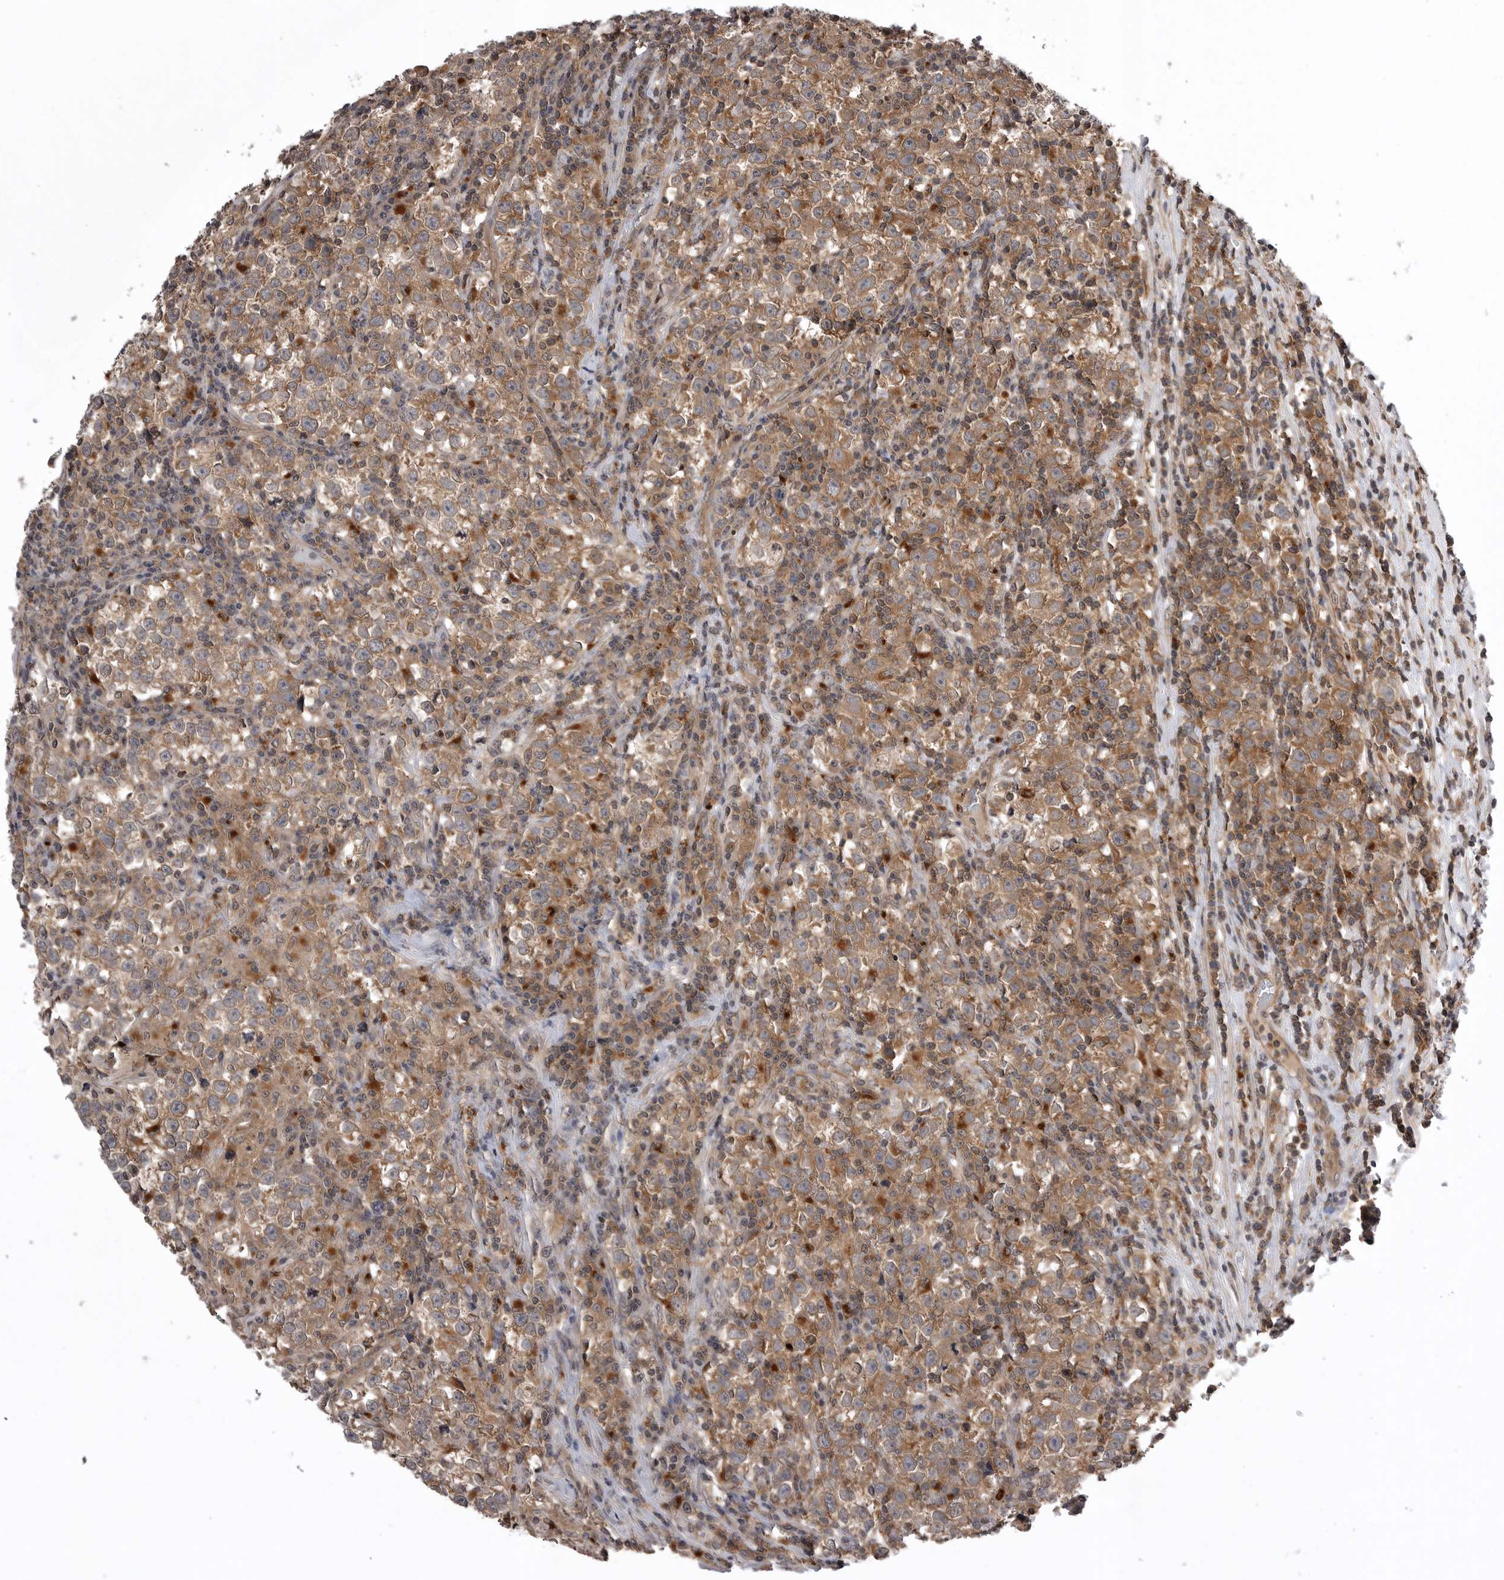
{"staining": {"intensity": "moderate", "quantity": ">75%", "location": "cytoplasmic/membranous"}, "tissue": "testis cancer", "cell_type": "Tumor cells", "image_type": "cancer", "snomed": [{"axis": "morphology", "description": "Normal tissue, NOS"}, {"axis": "morphology", "description": "Seminoma, NOS"}, {"axis": "topography", "description": "Testis"}], "caption": "Human testis seminoma stained with a brown dye exhibits moderate cytoplasmic/membranous positive expression in about >75% of tumor cells.", "gene": "AOAH", "patient": {"sex": "male", "age": 43}}